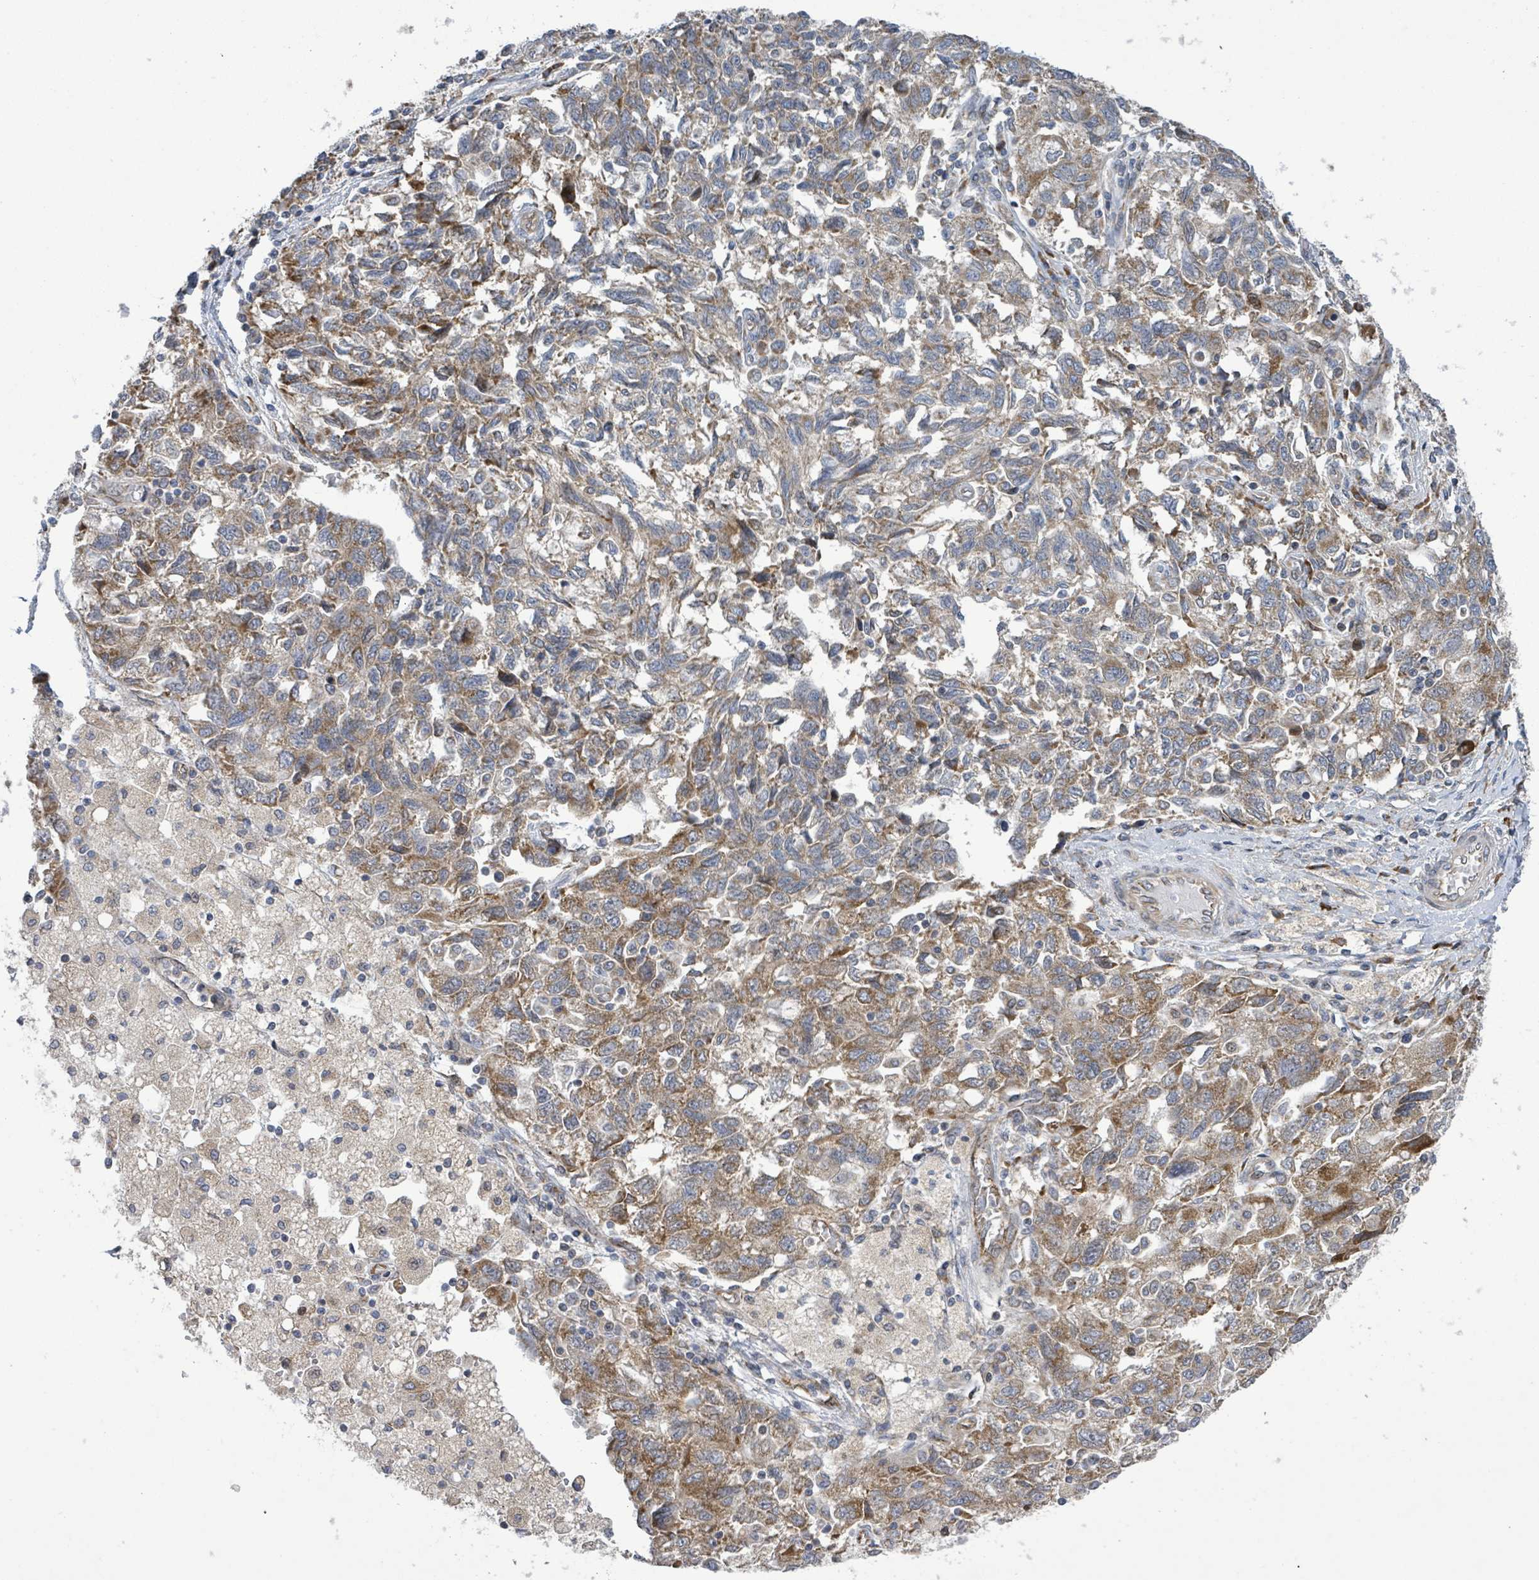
{"staining": {"intensity": "moderate", "quantity": "25%-75%", "location": "cytoplasmic/membranous"}, "tissue": "ovarian cancer", "cell_type": "Tumor cells", "image_type": "cancer", "snomed": [{"axis": "morphology", "description": "Carcinoma, NOS"}, {"axis": "morphology", "description": "Cystadenocarcinoma, serous, NOS"}, {"axis": "topography", "description": "Ovary"}], "caption": "Ovarian serous cystadenocarcinoma stained for a protein (brown) displays moderate cytoplasmic/membranous positive staining in about 25%-75% of tumor cells.", "gene": "NOMO1", "patient": {"sex": "female", "age": 69}}